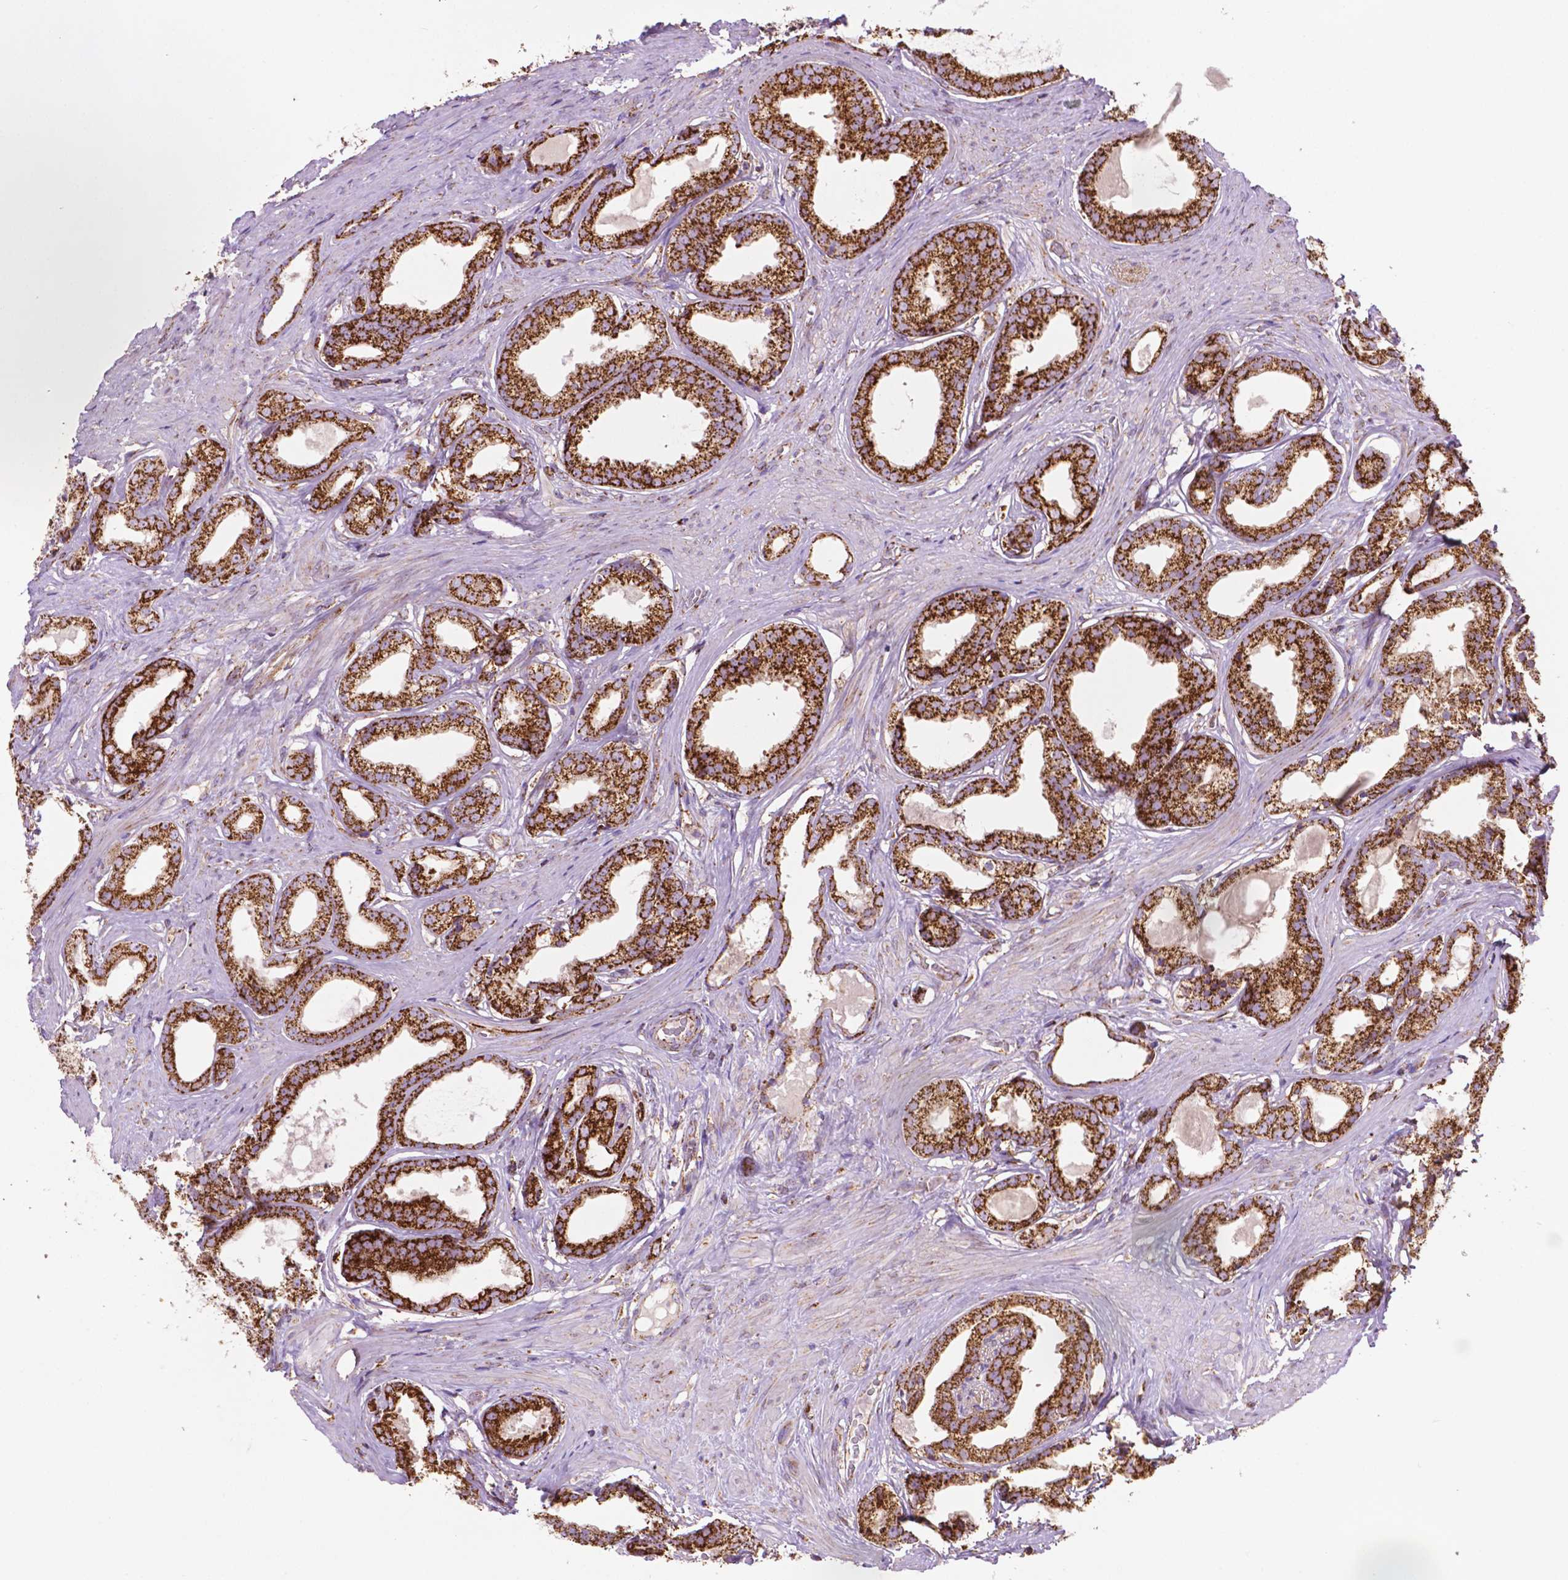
{"staining": {"intensity": "strong", "quantity": ">75%", "location": "cytoplasmic/membranous"}, "tissue": "prostate cancer", "cell_type": "Tumor cells", "image_type": "cancer", "snomed": [{"axis": "morphology", "description": "Adenocarcinoma, Low grade"}, {"axis": "topography", "description": "Prostate"}], "caption": "An image of human prostate cancer (adenocarcinoma (low-grade)) stained for a protein displays strong cytoplasmic/membranous brown staining in tumor cells.", "gene": "ILVBL", "patient": {"sex": "male", "age": 65}}